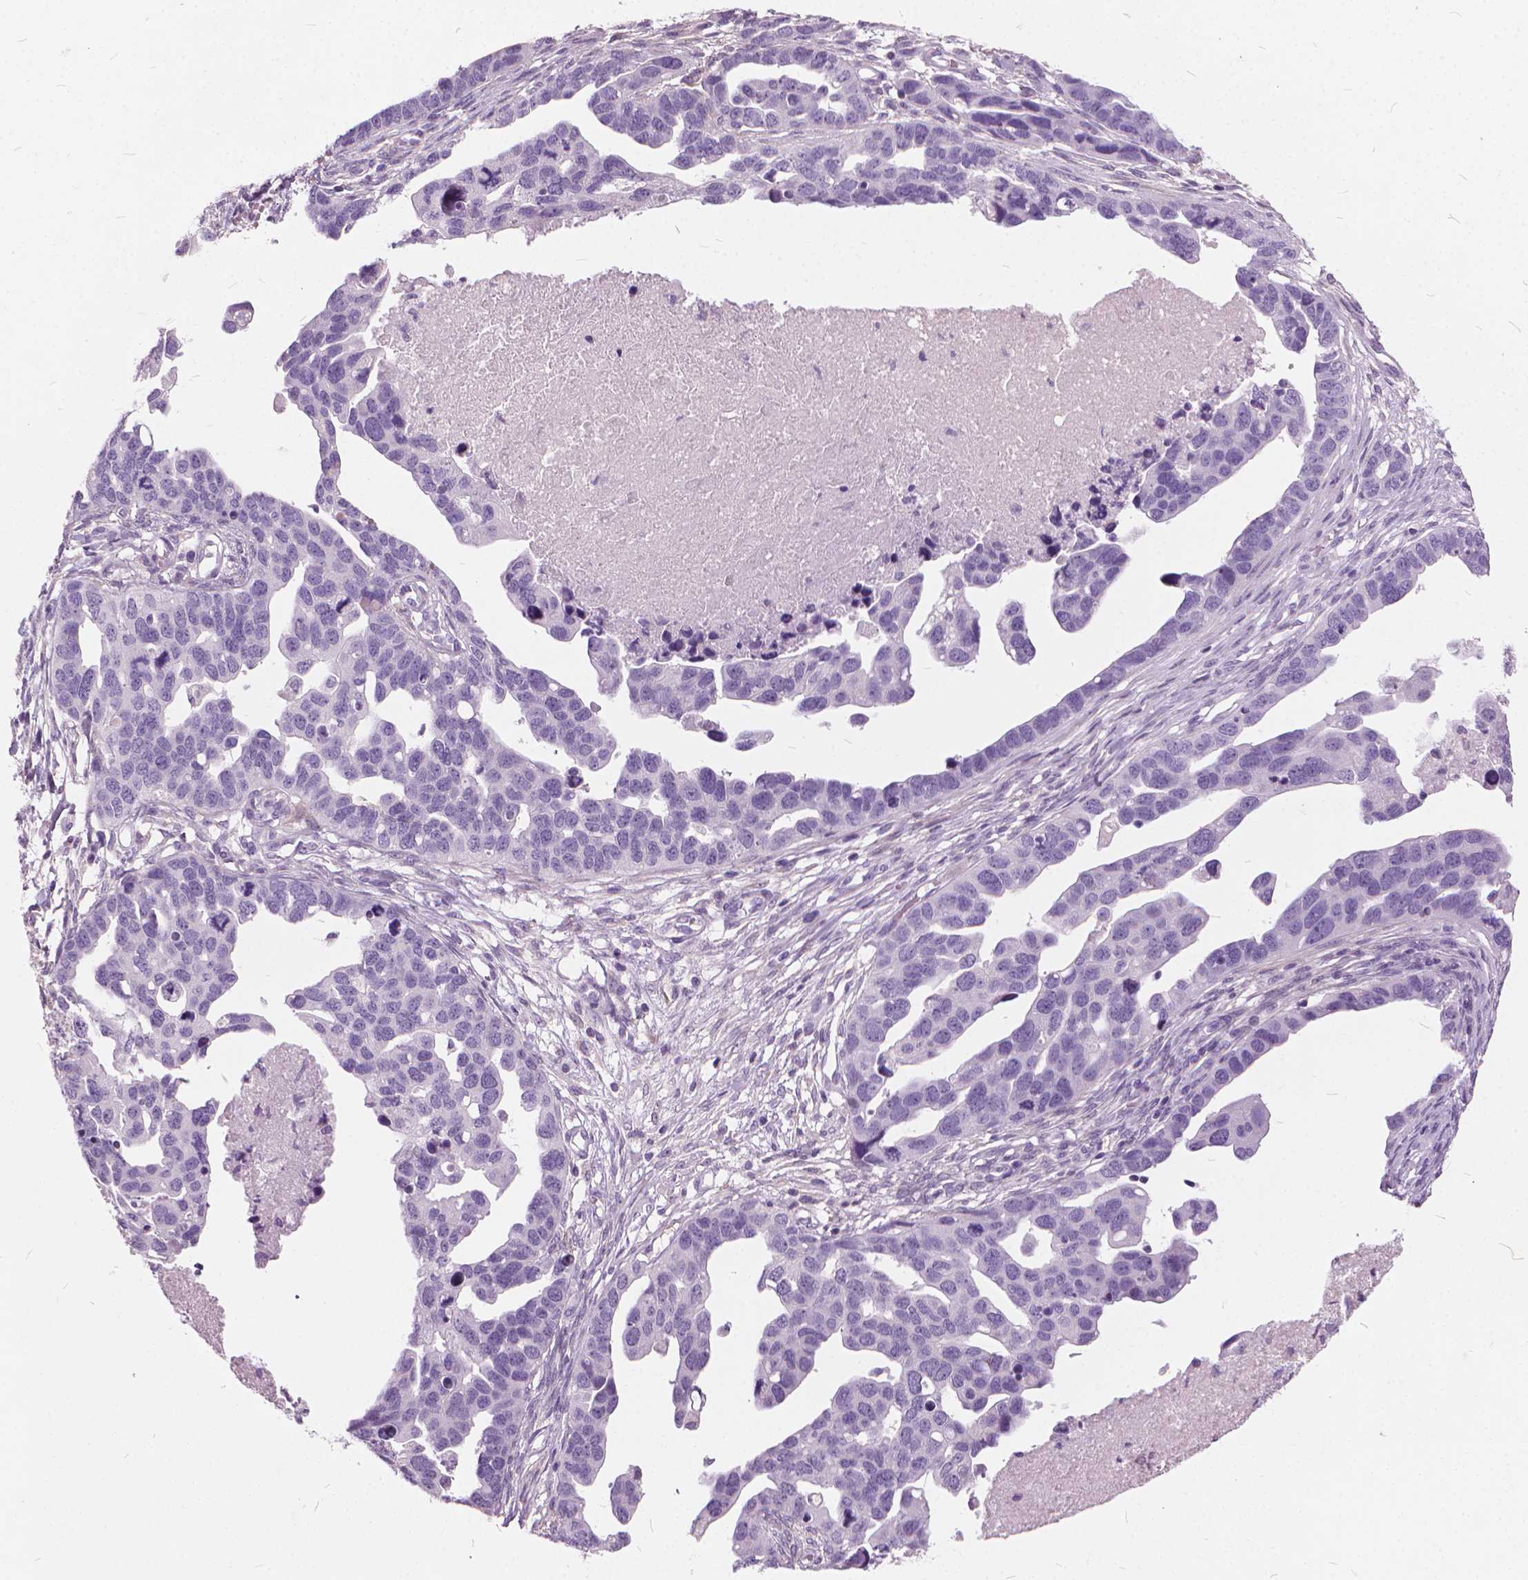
{"staining": {"intensity": "negative", "quantity": "none", "location": "none"}, "tissue": "ovarian cancer", "cell_type": "Tumor cells", "image_type": "cancer", "snomed": [{"axis": "morphology", "description": "Cystadenocarcinoma, serous, NOS"}, {"axis": "topography", "description": "Ovary"}], "caption": "There is no significant staining in tumor cells of ovarian serous cystadenocarcinoma.", "gene": "DNM1", "patient": {"sex": "female", "age": 54}}